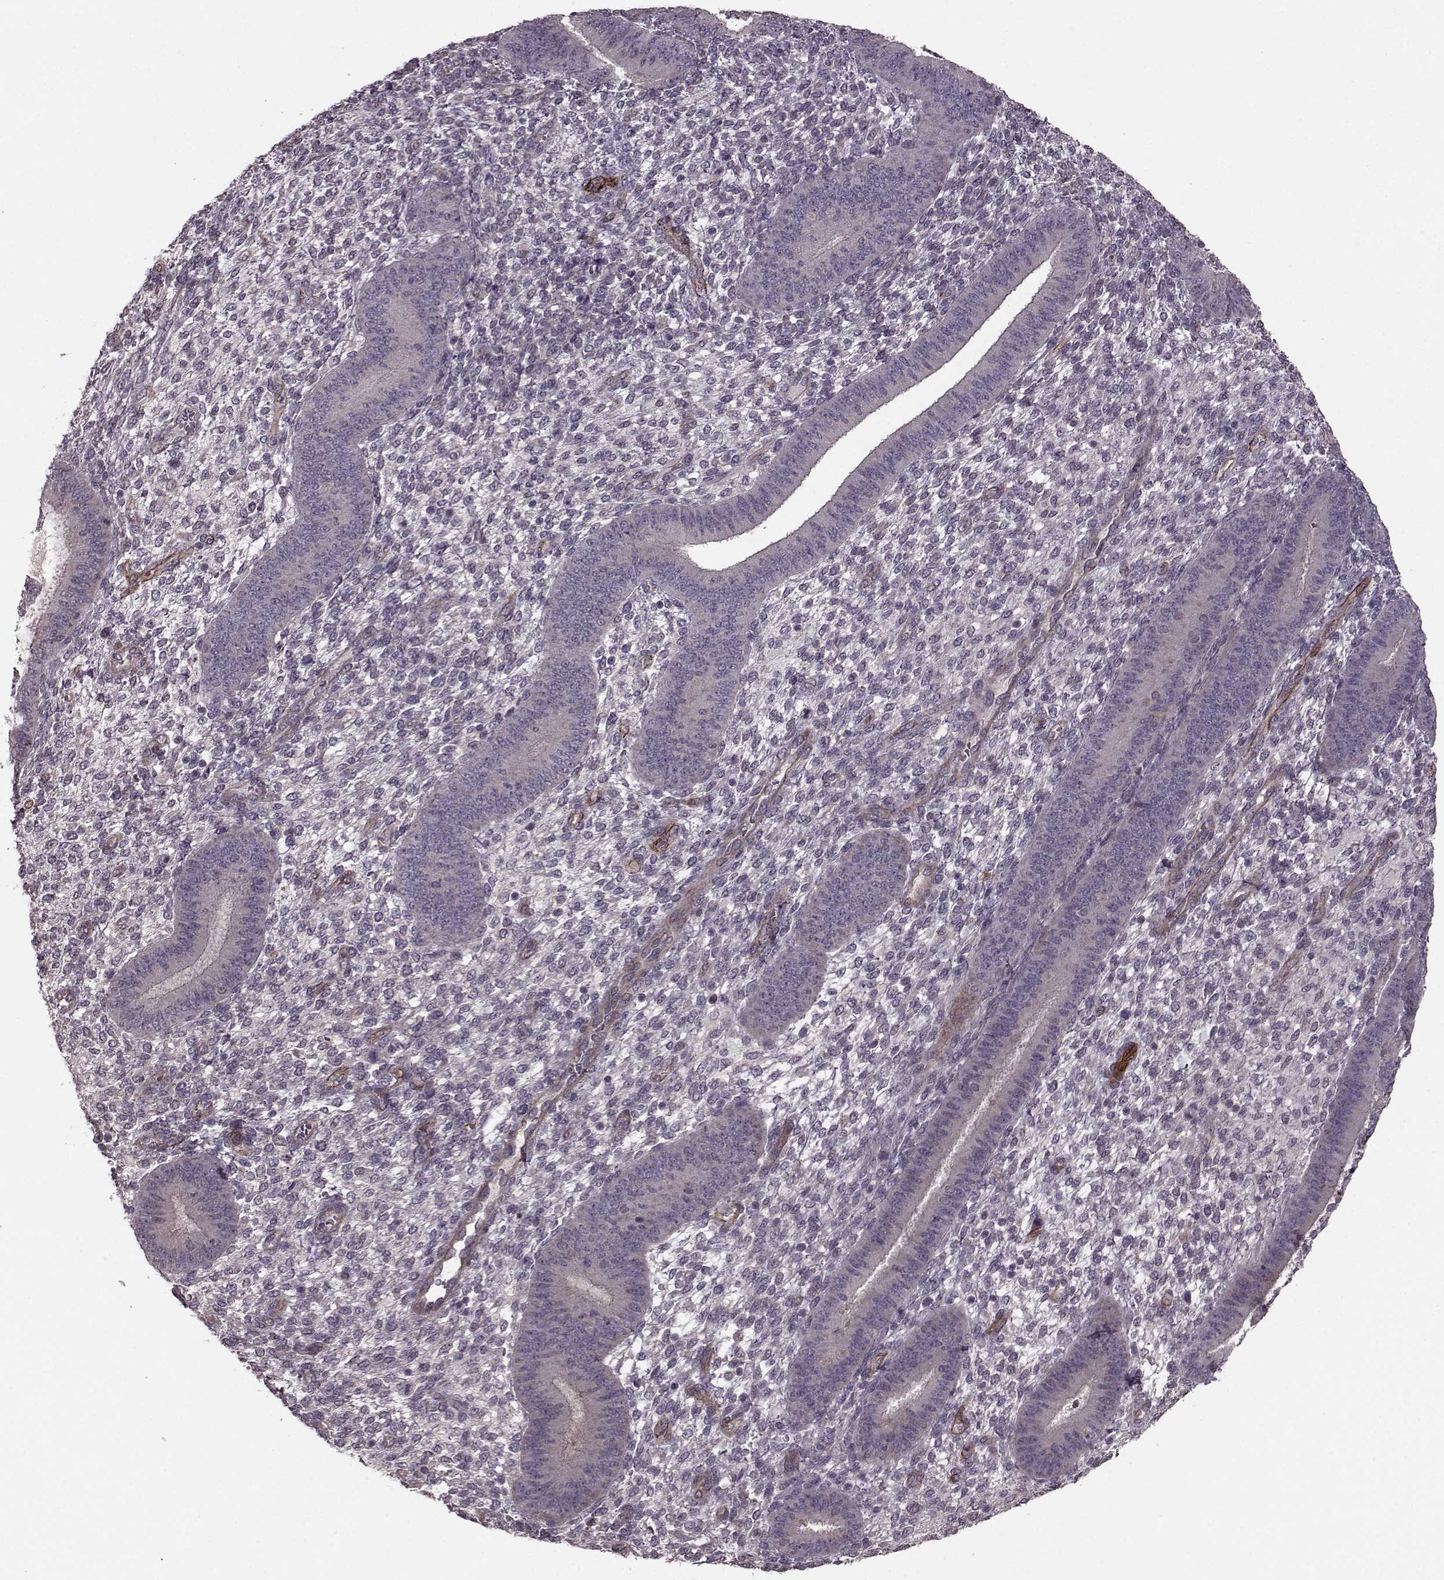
{"staining": {"intensity": "negative", "quantity": "none", "location": "none"}, "tissue": "endometrium", "cell_type": "Cells in endometrial stroma", "image_type": "normal", "snomed": [{"axis": "morphology", "description": "Normal tissue, NOS"}, {"axis": "topography", "description": "Endometrium"}], "caption": "Image shows no protein staining in cells in endometrial stroma of unremarkable endometrium. The staining is performed using DAB brown chromogen with nuclei counter-stained in using hematoxylin.", "gene": "SYNPO", "patient": {"sex": "female", "age": 39}}